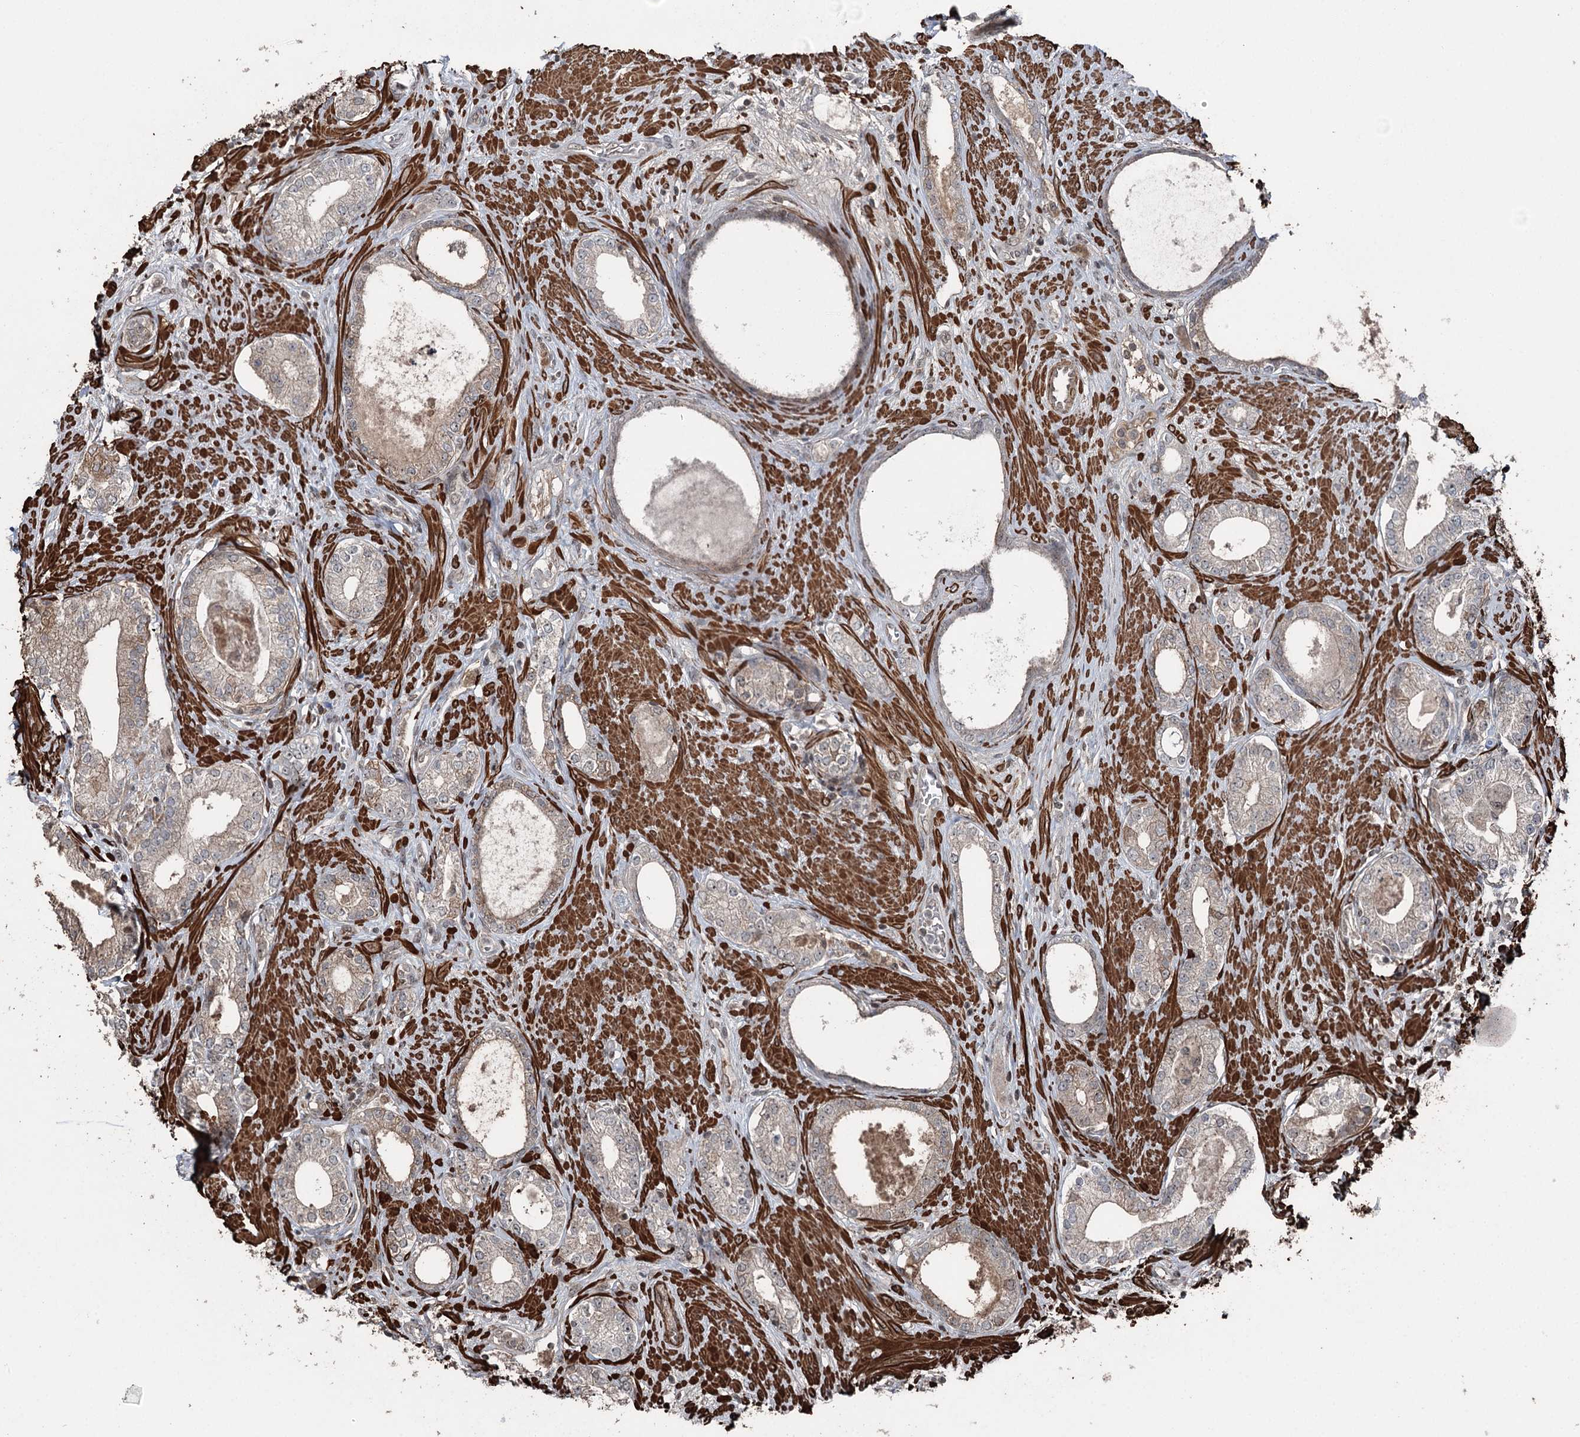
{"staining": {"intensity": "weak", "quantity": "25%-75%", "location": "cytoplasmic/membranous"}, "tissue": "prostate cancer", "cell_type": "Tumor cells", "image_type": "cancer", "snomed": [{"axis": "morphology", "description": "Adenocarcinoma, High grade"}, {"axis": "topography", "description": "Prostate"}], "caption": "A brown stain shows weak cytoplasmic/membranous positivity of a protein in human prostate adenocarcinoma (high-grade) tumor cells.", "gene": "CCDC82", "patient": {"sex": "male", "age": 63}}